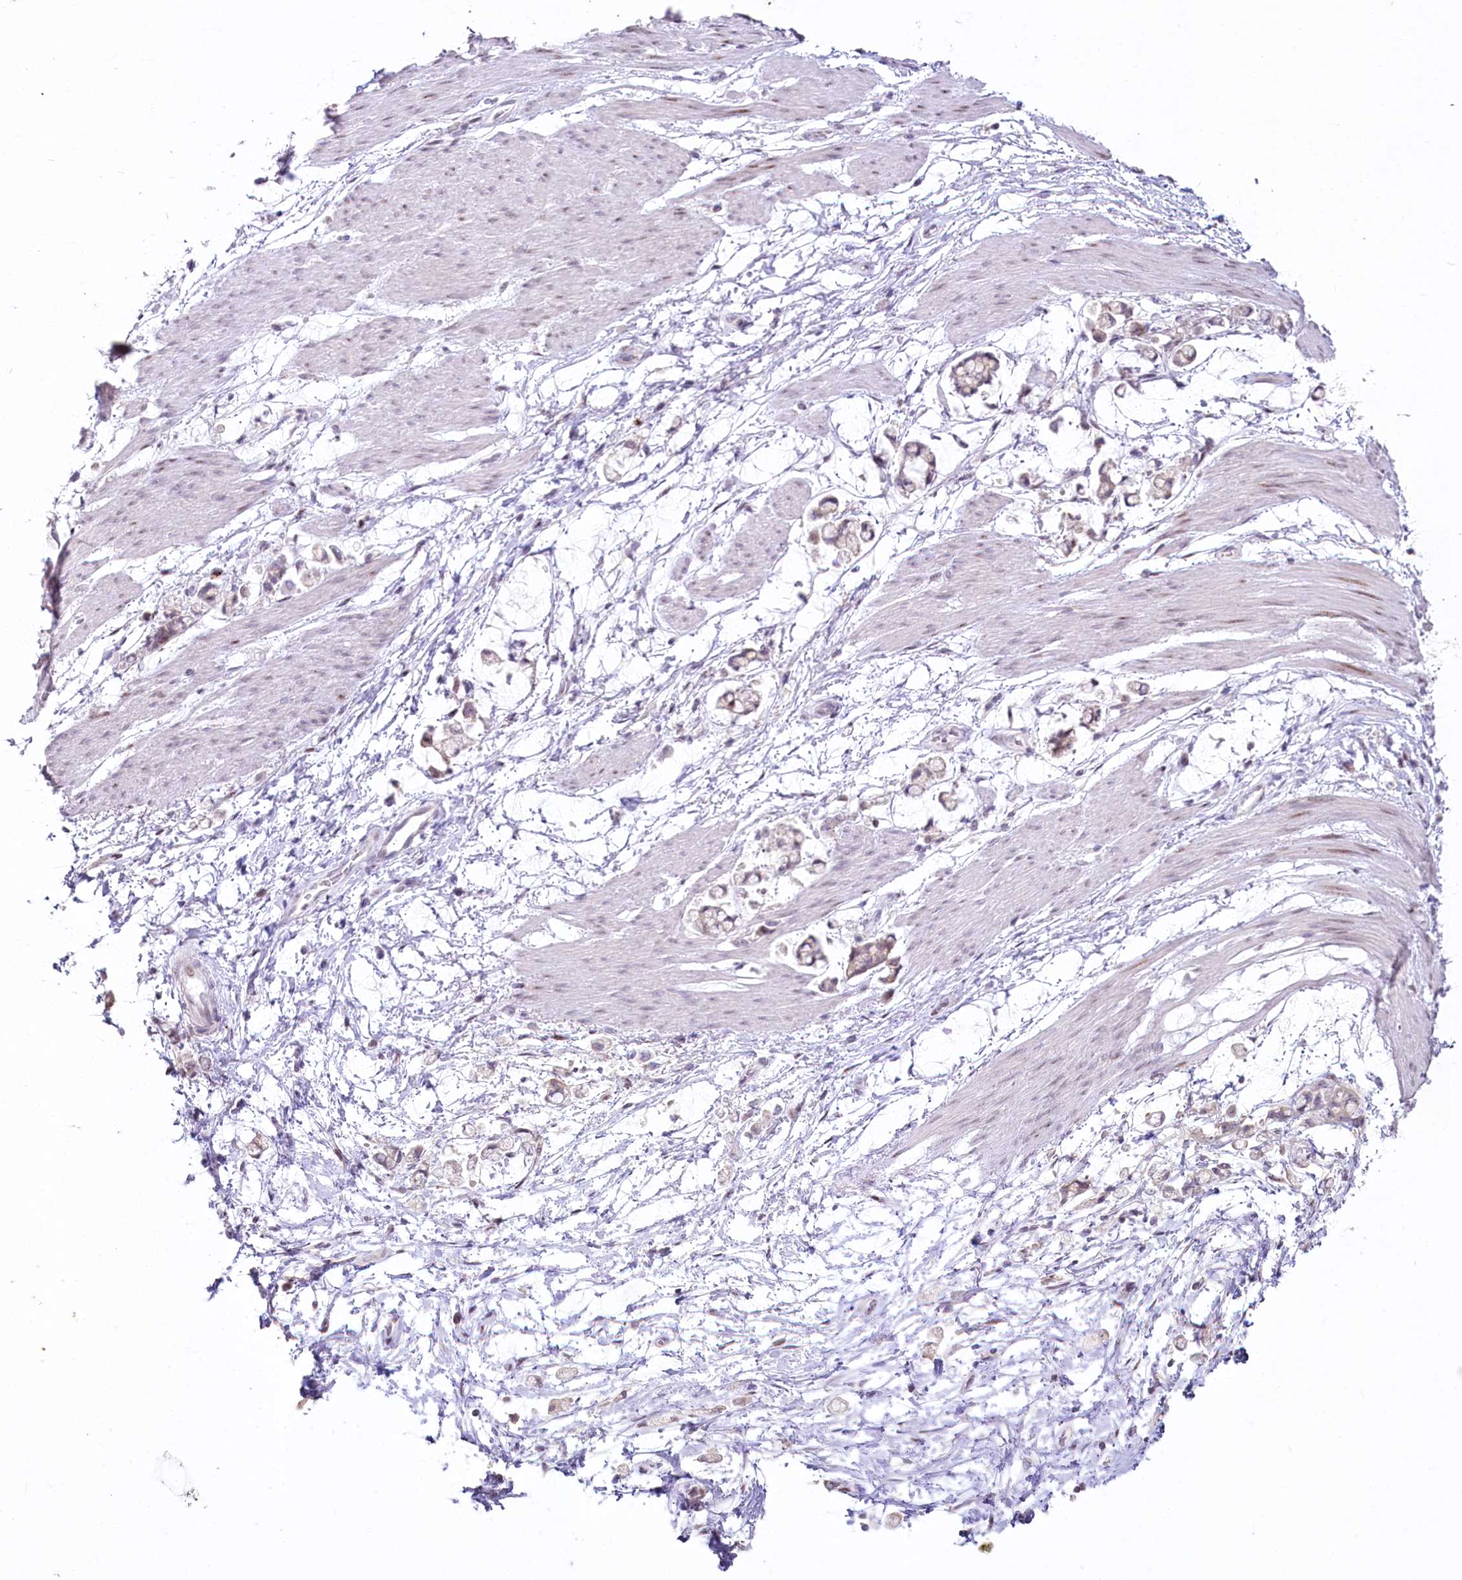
{"staining": {"intensity": "weak", "quantity": "<25%", "location": "cytoplasmic/membranous,nuclear"}, "tissue": "stomach cancer", "cell_type": "Tumor cells", "image_type": "cancer", "snomed": [{"axis": "morphology", "description": "Adenocarcinoma, NOS"}, {"axis": "topography", "description": "Stomach"}], "caption": "Tumor cells show no significant expression in stomach adenocarcinoma.", "gene": "HPD", "patient": {"sex": "female", "age": 60}}